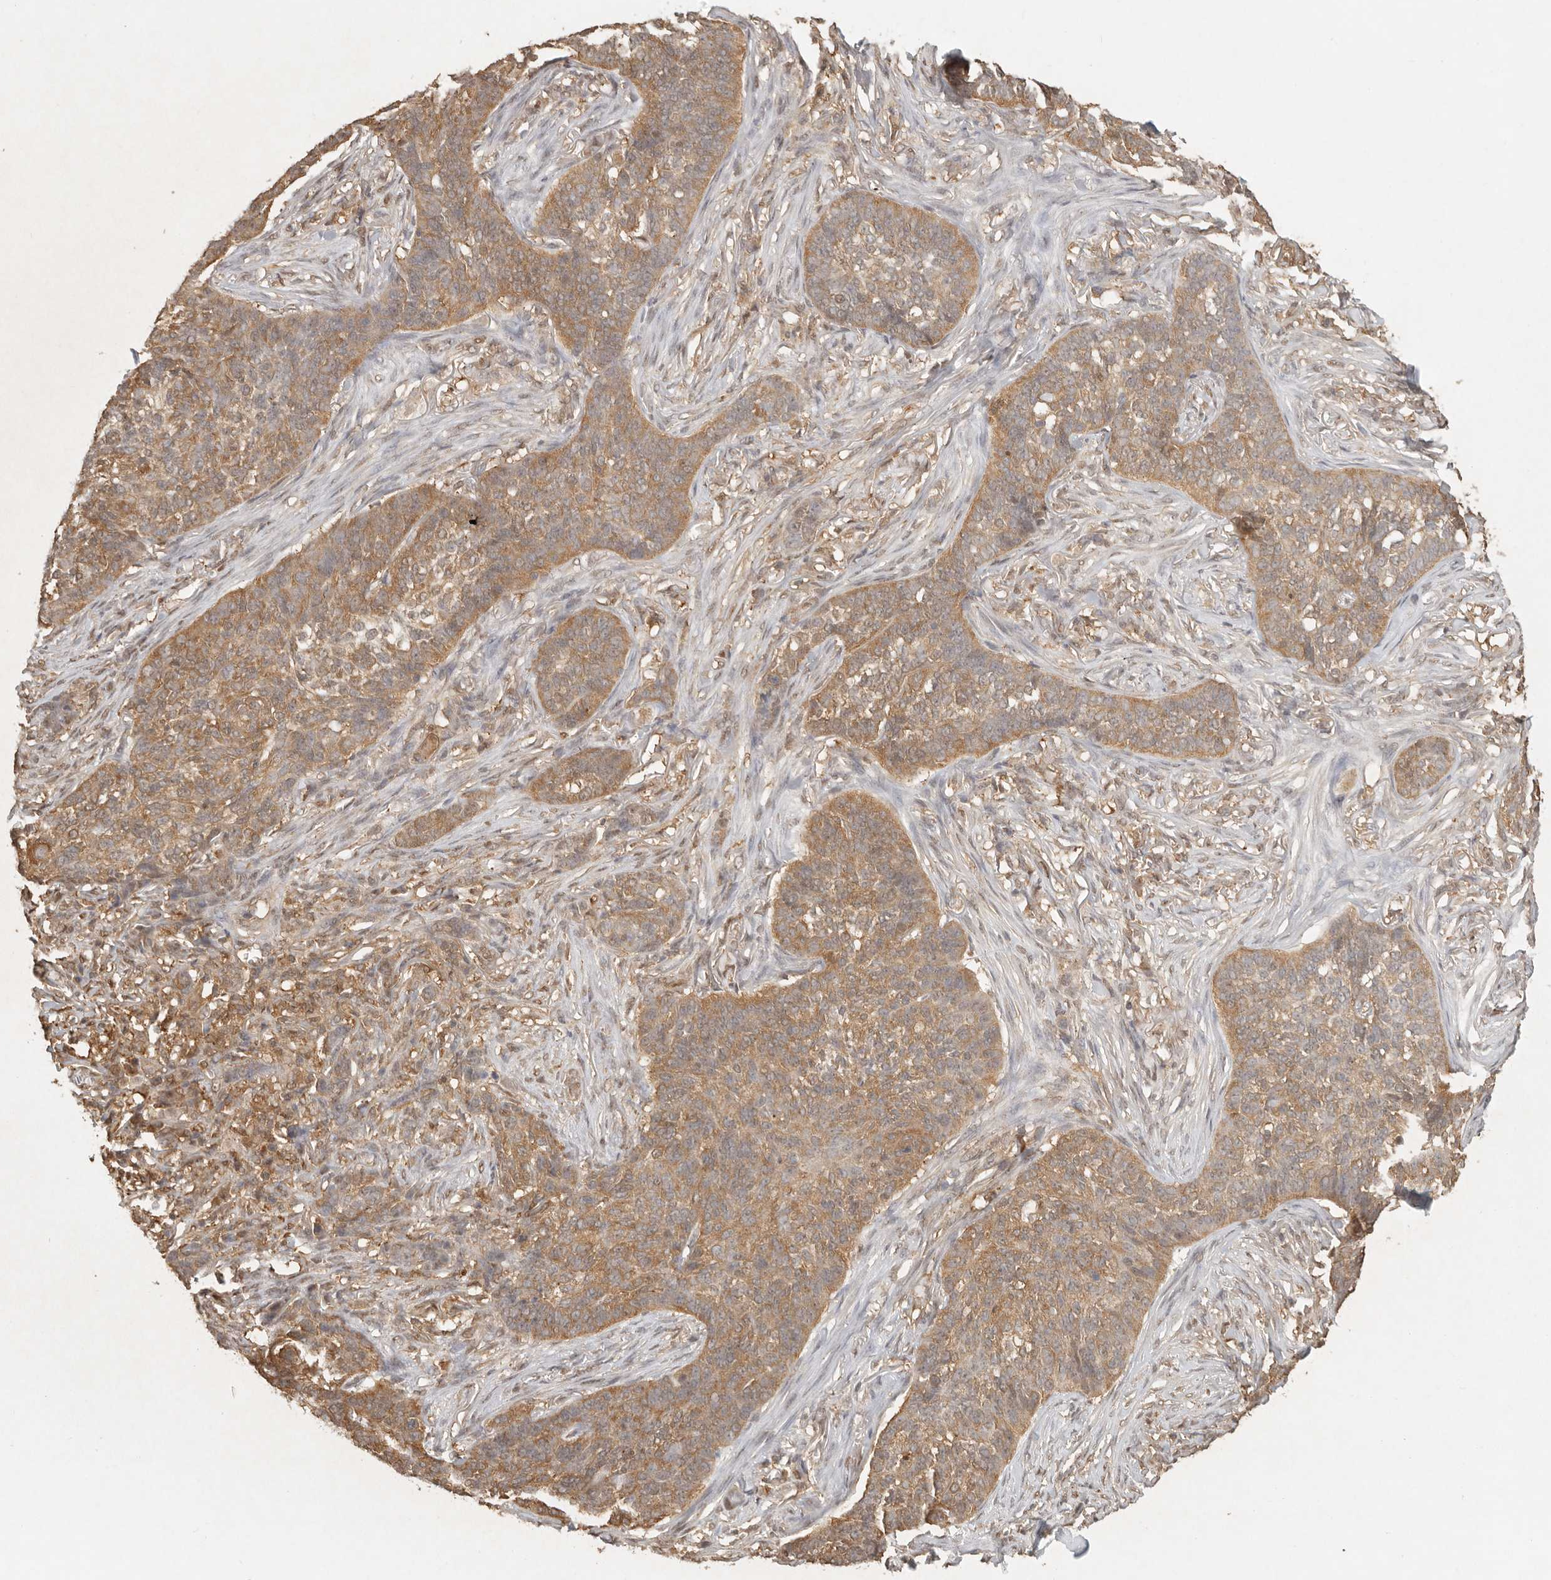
{"staining": {"intensity": "moderate", "quantity": ">75%", "location": "cytoplasmic/membranous"}, "tissue": "skin cancer", "cell_type": "Tumor cells", "image_type": "cancer", "snomed": [{"axis": "morphology", "description": "Basal cell carcinoma"}, {"axis": "topography", "description": "Skin"}], "caption": "This is an image of immunohistochemistry (IHC) staining of basal cell carcinoma (skin), which shows moderate expression in the cytoplasmic/membranous of tumor cells.", "gene": "PSMA5", "patient": {"sex": "male", "age": 85}}